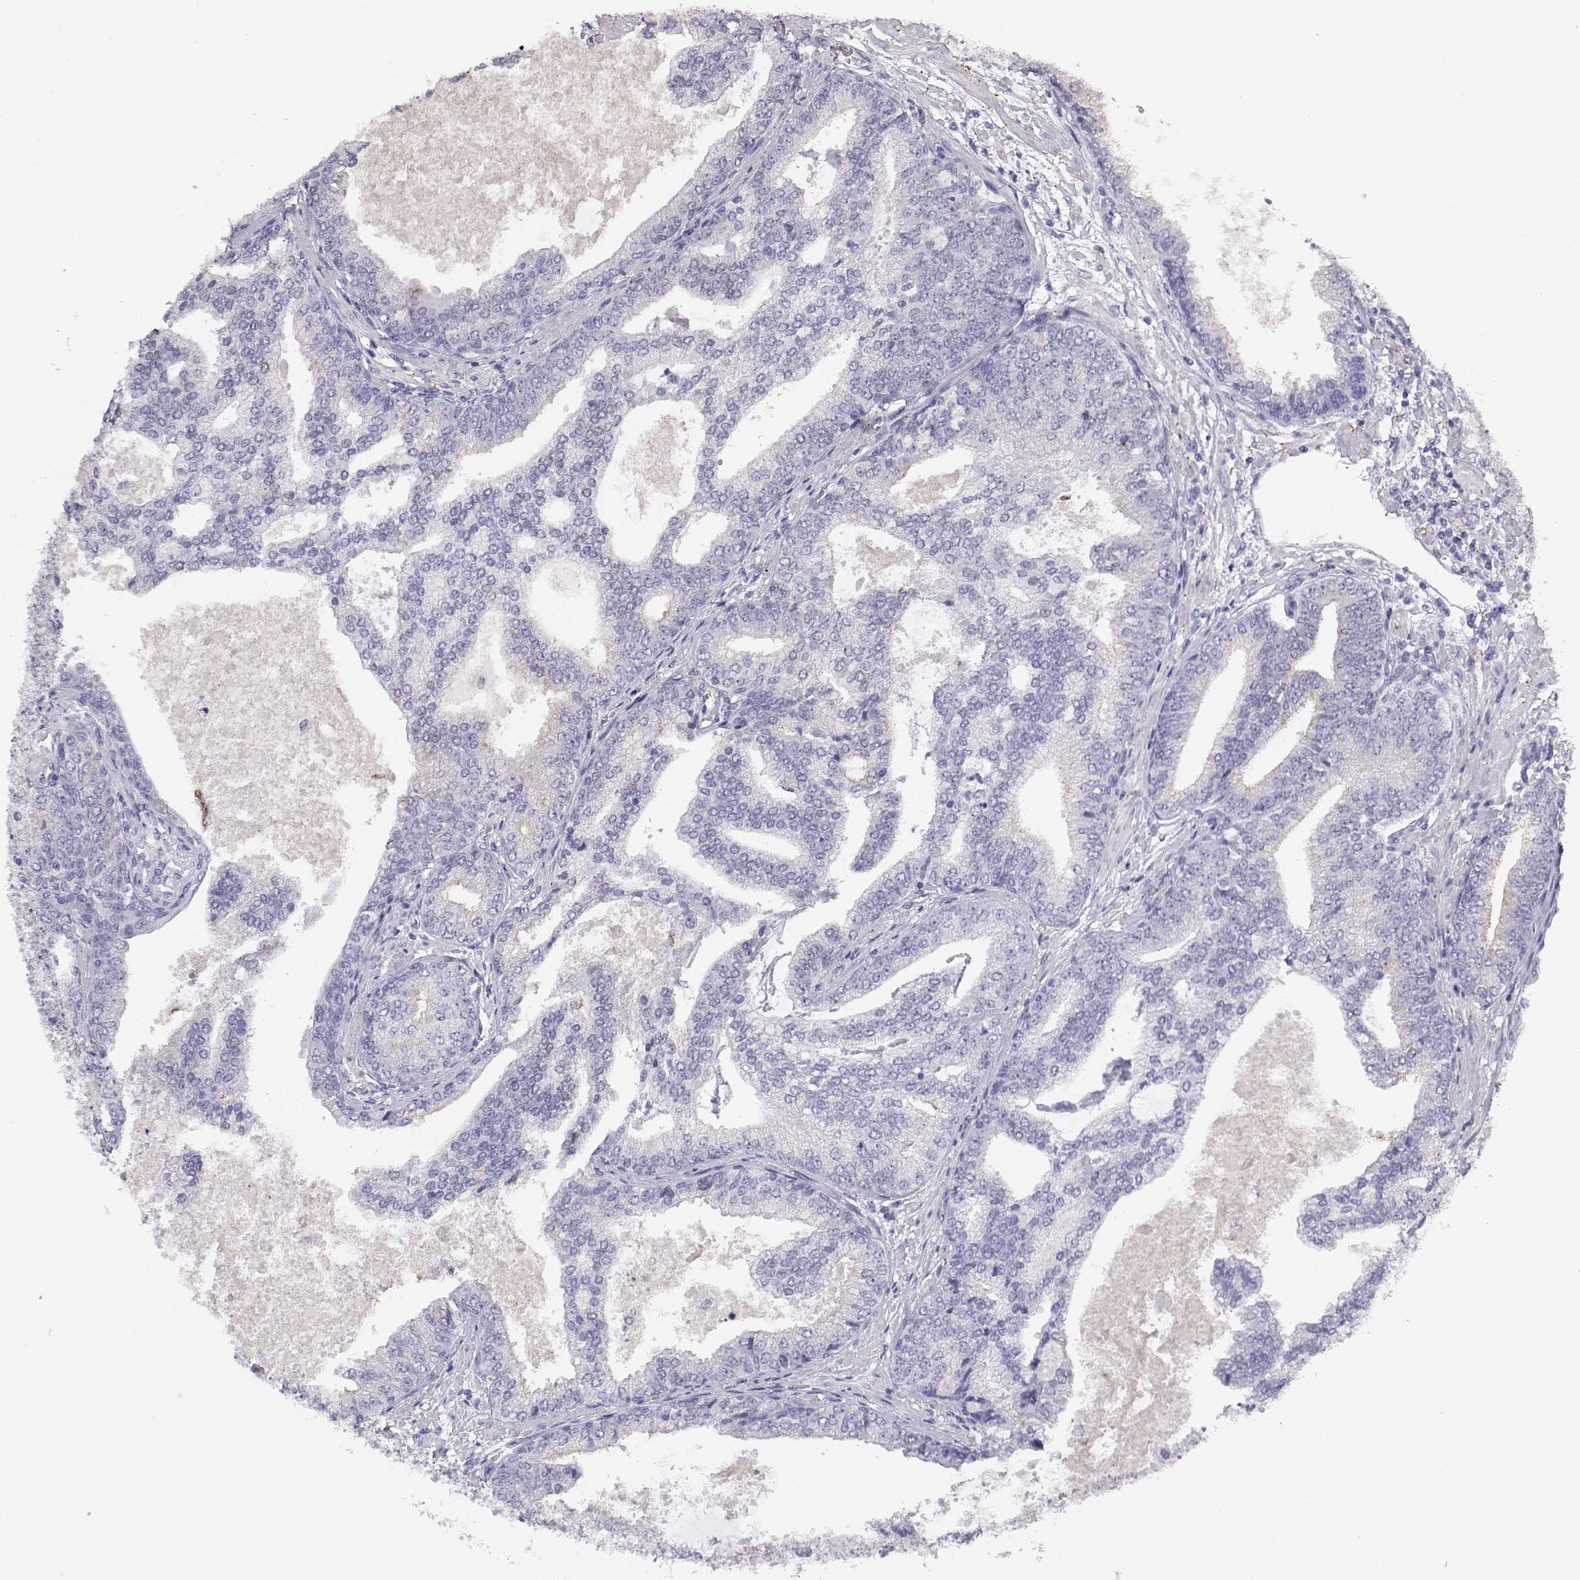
{"staining": {"intensity": "negative", "quantity": "none", "location": "none"}, "tissue": "prostate cancer", "cell_type": "Tumor cells", "image_type": "cancer", "snomed": [{"axis": "morphology", "description": "Adenocarcinoma, NOS"}, {"axis": "topography", "description": "Prostate"}], "caption": "The image exhibits no staining of tumor cells in prostate adenocarcinoma.", "gene": "ENDOU", "patient": {"sex": "male", "age": 64}}